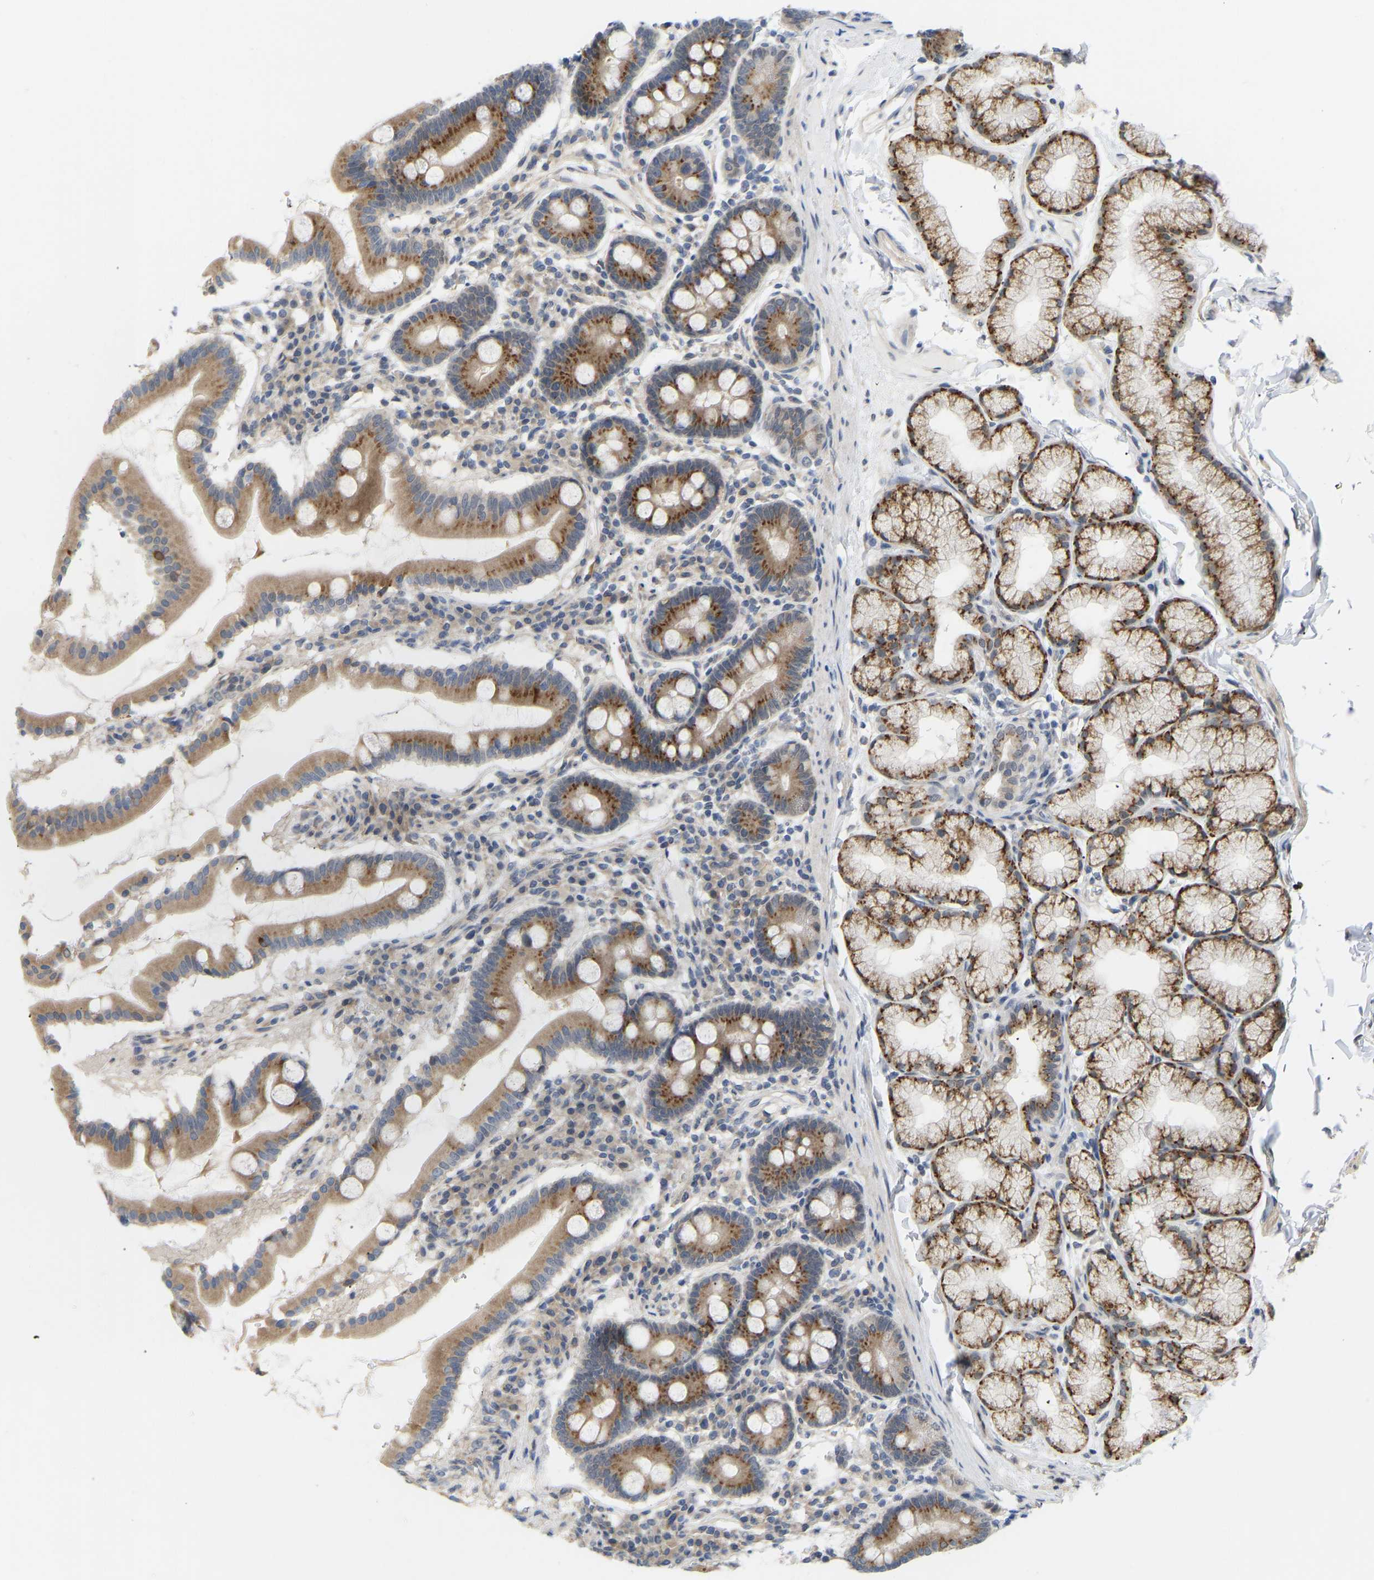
{"staining": {"intensity": "moderate", "quantity": ">75%", "location": "cytoplasmic/membranous"}, "tissue": "duodenum", "cell_type": "Glandular cells", "image_type": "normal", "snomed": [{"axis": "morphology", "description": "Normal tissue, NOS"}, {"axis": "topography", "description": "Duodenum"}], "caption": "Glandular cells reveal medium levels of moderate cytoplasmic/membranous staining in about >75% of cells in benign duodenum. The protein is stained brown, and the nuclei are stained in blue (DAB (3,3'-diaminobenzidine) IHC with brightfield microscopy, high magnification).", "gene": "BEND3", "patient": {"sex": "male", "age": 50}}